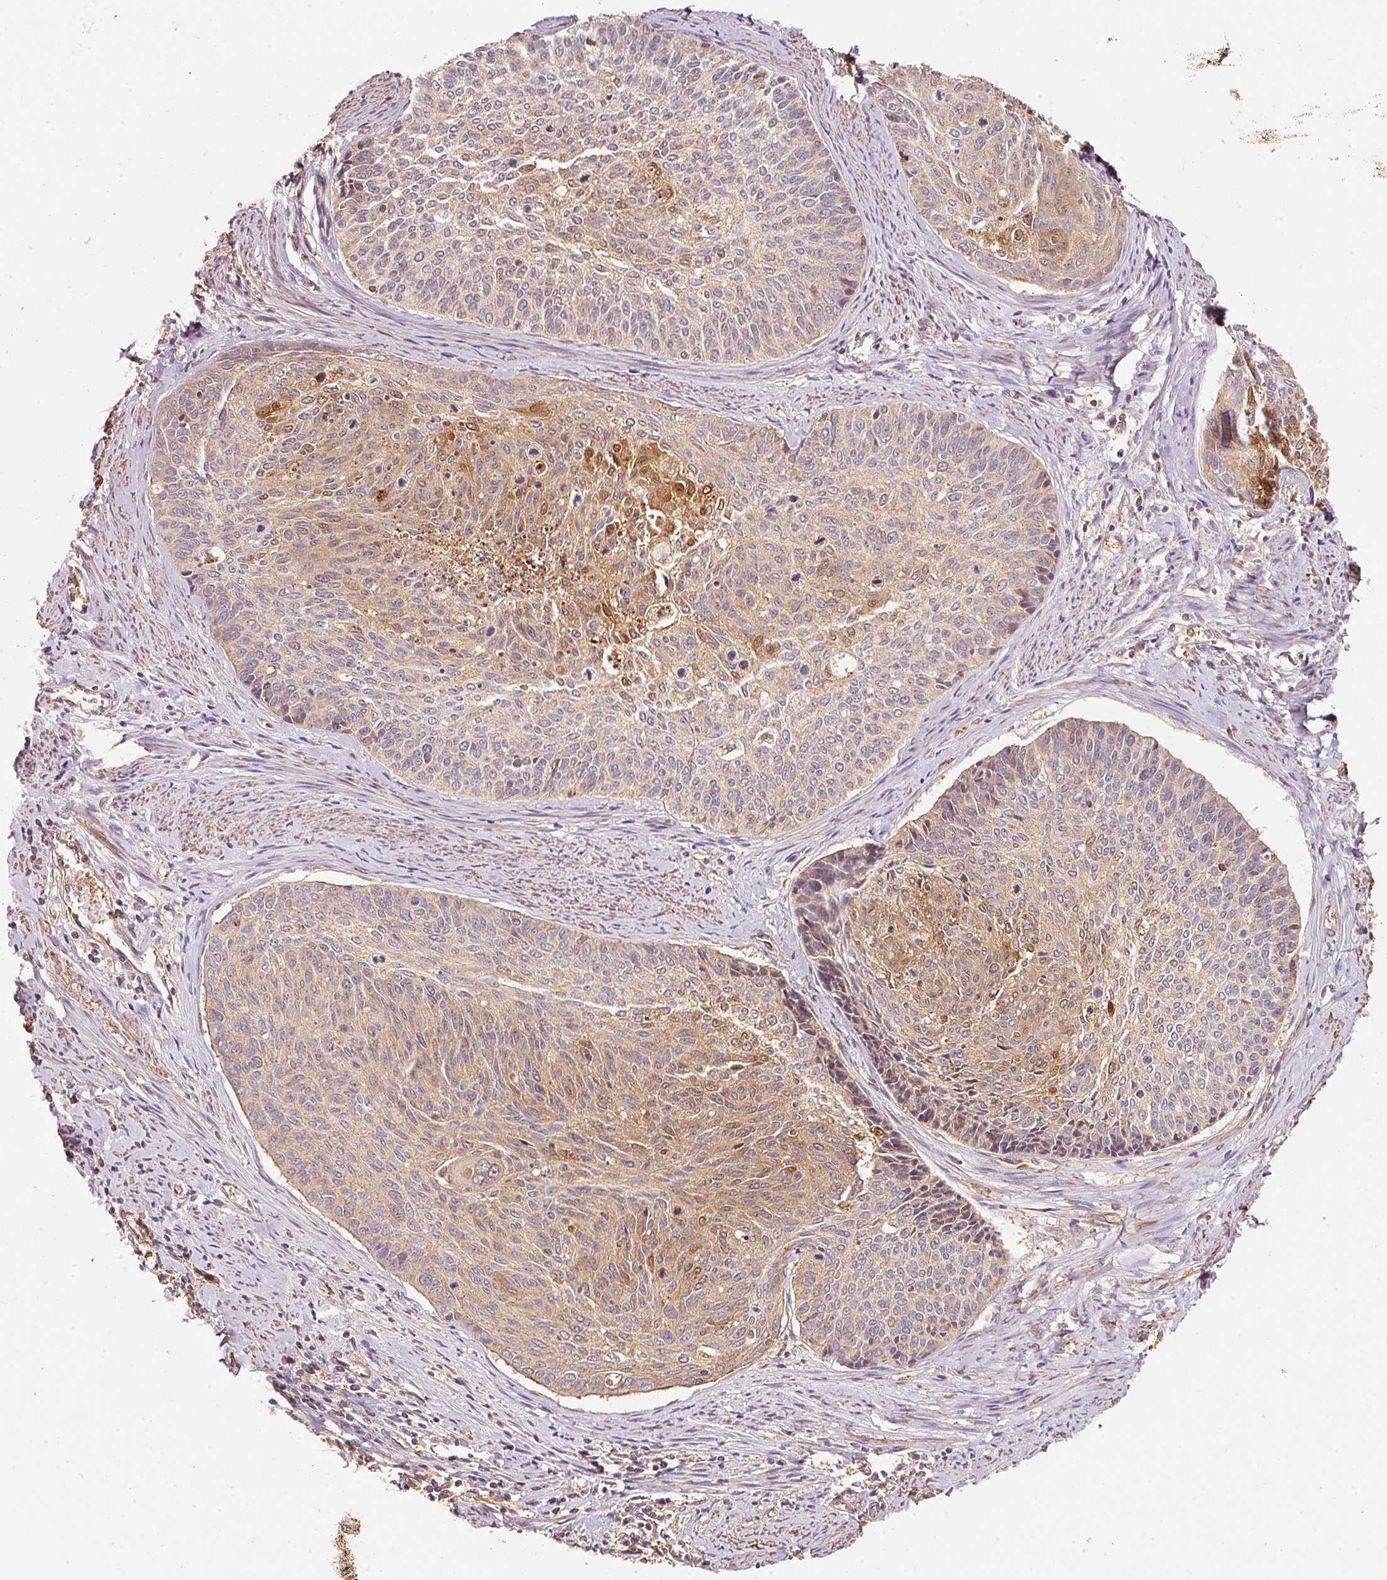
{"staining": {"intensity": "moderate", "quantity": "<25%", "location": "cytoplasmic/membranous,nuclear"}, "tissue": "cervical cancer", "cell_type": "Tumor cells", "image_type": "cancer", "snomed": [{"axis": "morphology", "description": "Squamous cell carcinoma, NOS"}, {"axis": "topography", "description": "Cervix"}], "caption": "DAB (3,3'-diaminobenzidine) immunohistochemical staining of cervical cancer demonstrates moderate cytoplasmic/membranous and nuclear protein expression in approximately <25% of tumor cells. Immunohistochemistry (ihc) stains the protein in brown and the nuclei are stained blue.", "gene": "CEP95", "patient": {"sex": "female", "age": 55}}